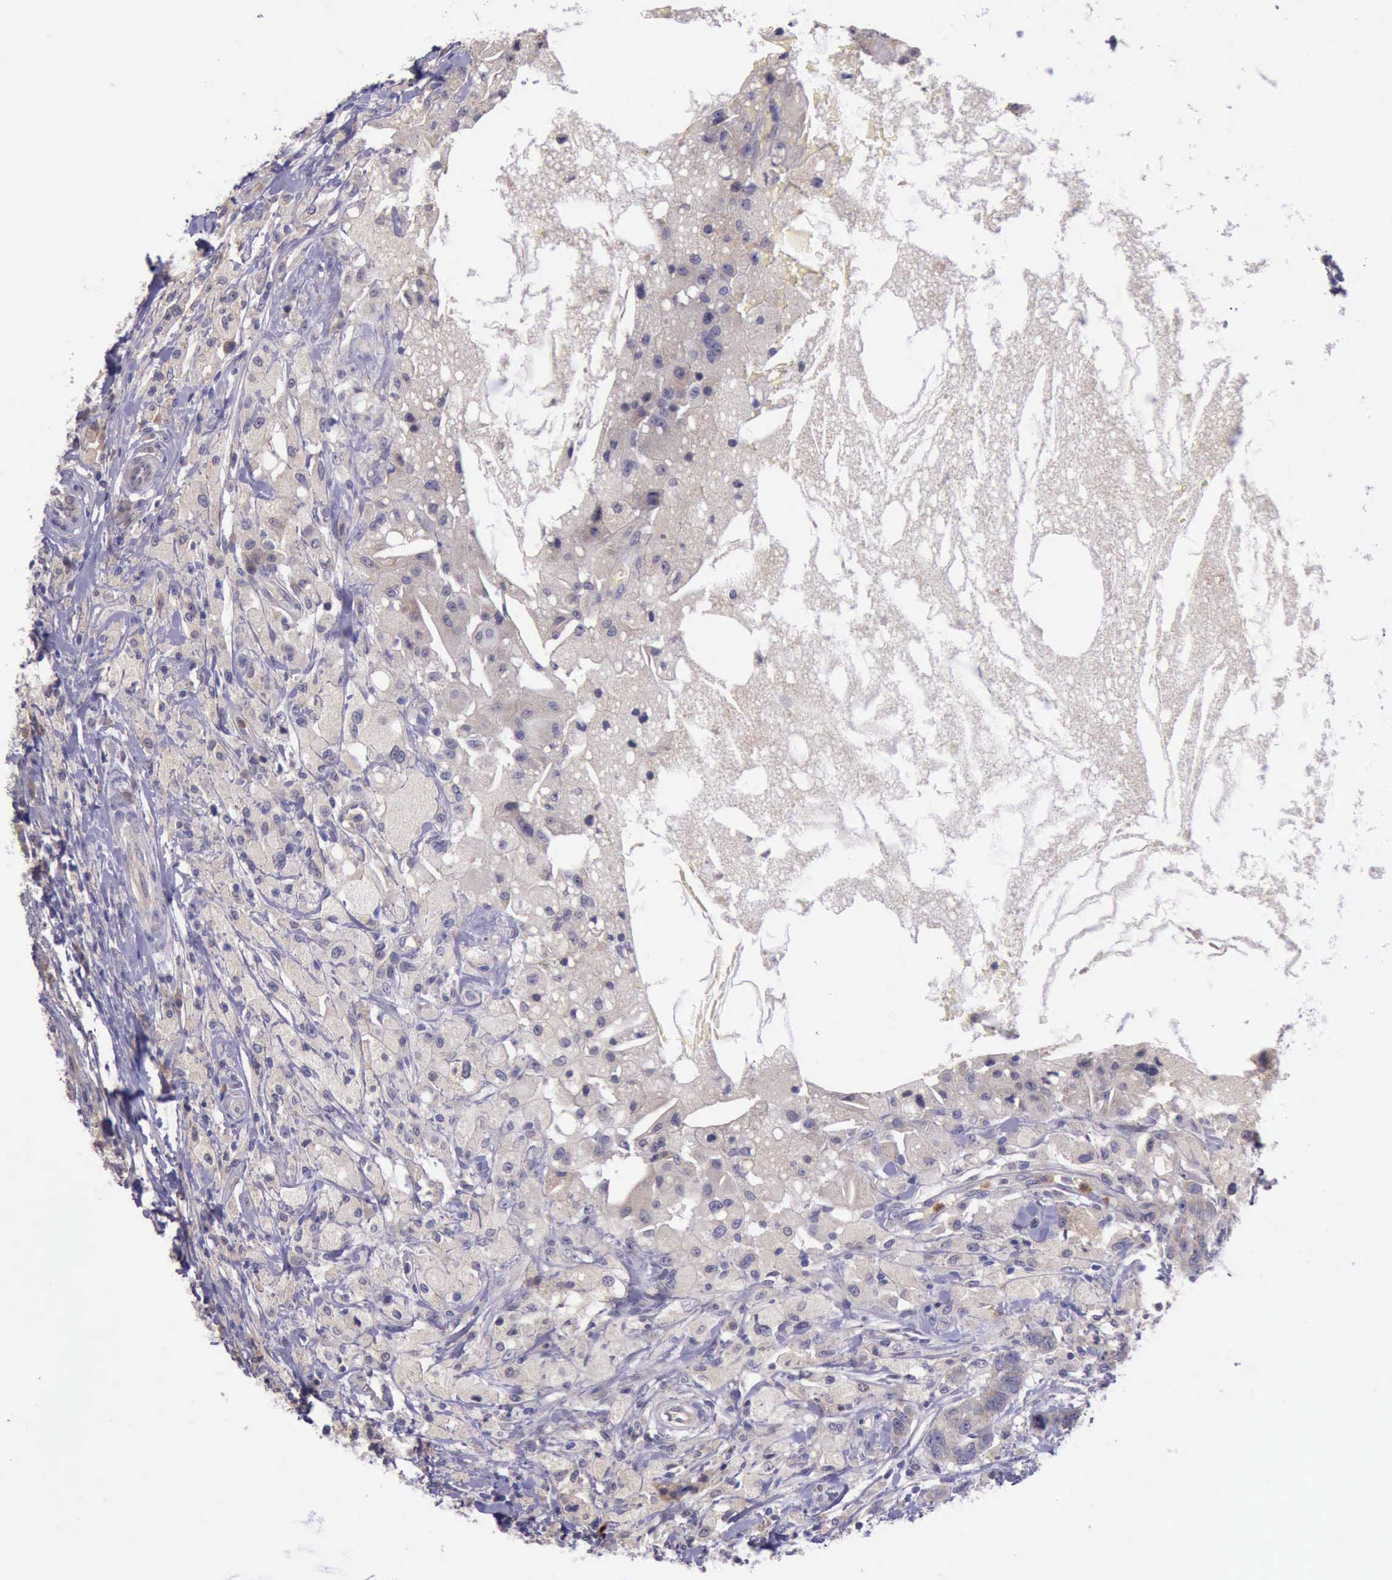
{"staining": {"intensity": "weak", "quantity": ">75%", "location": "cytoplasmic/membranous"}, "tissue": "breast cancer", "cell_type": "Tumor cells", "image_type": "cancer", "snomed": [{"axis": "morphology", "description": "Duct carcinoma"}, {"axis": "topography", "description": "Breast"}], "caption": "Intraductal carcinoma (breast) was stained to show a protein in brown. There is low levels of weak cytoplasmic/membranous expression in approximately >75% of tumor cells.", "gene": "PLEK2", "patient": {"sex": "female", "age": 27}}